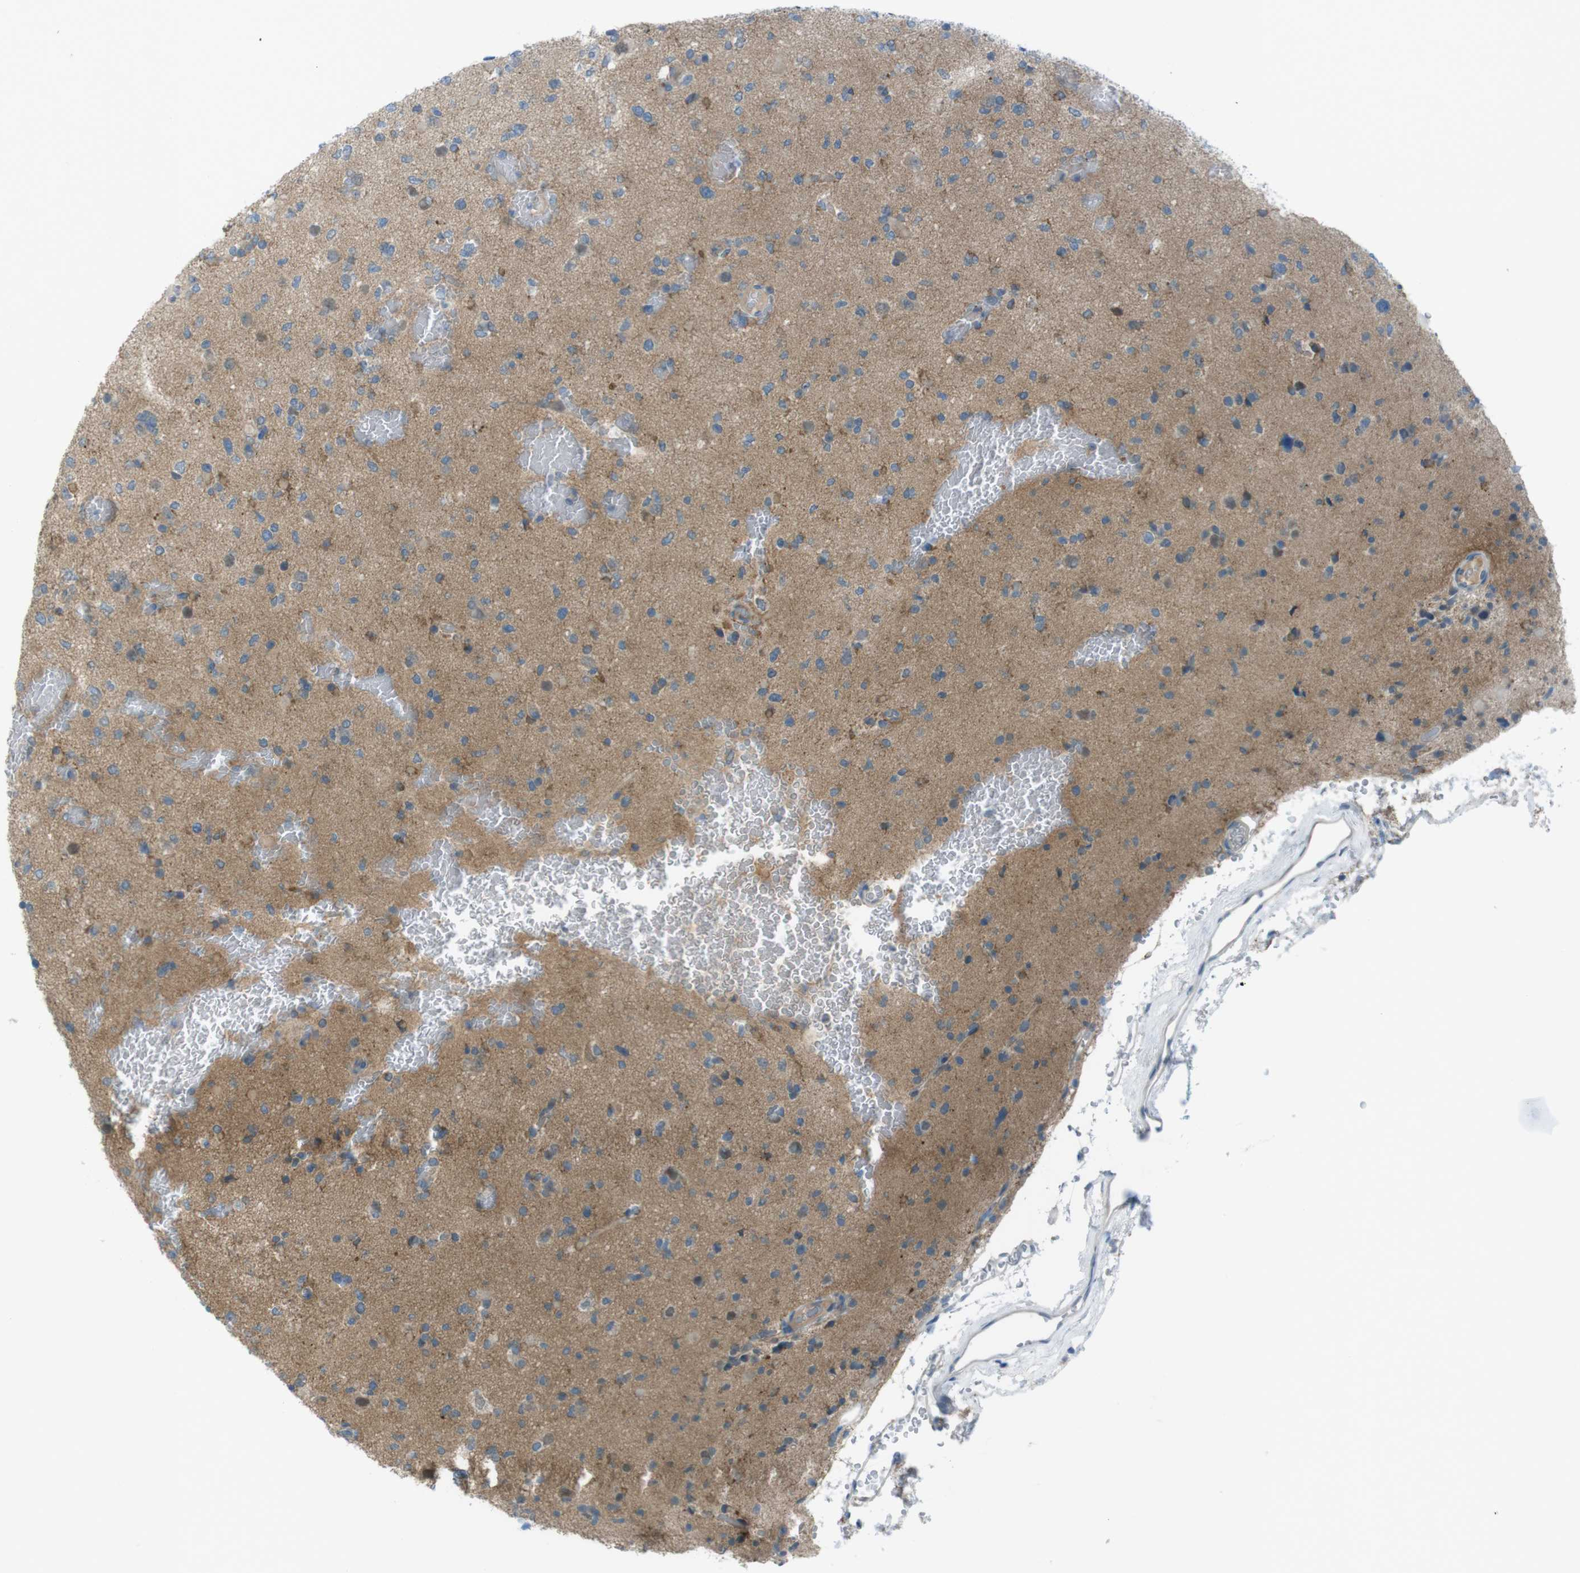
{"staining": {"intensity": "moderate", "quantity": "<25%", "location": "cytoplasmic/membranous"}, "tissue": "glioma", "cell_type": "Tumor cells", "image_type": "cancer", "snomed": [{"axis": "morphology", "description": "Glioma, malignant, Low grade"}, {"axis": "topography", "description": "Brain"}], "caption": "Malignant glioma (low-grade) stained with a protein marker shows moderate staining in tumor cells.", "gene": "ZDHHC20", "patient": {"sex": "female", "age": 22}}